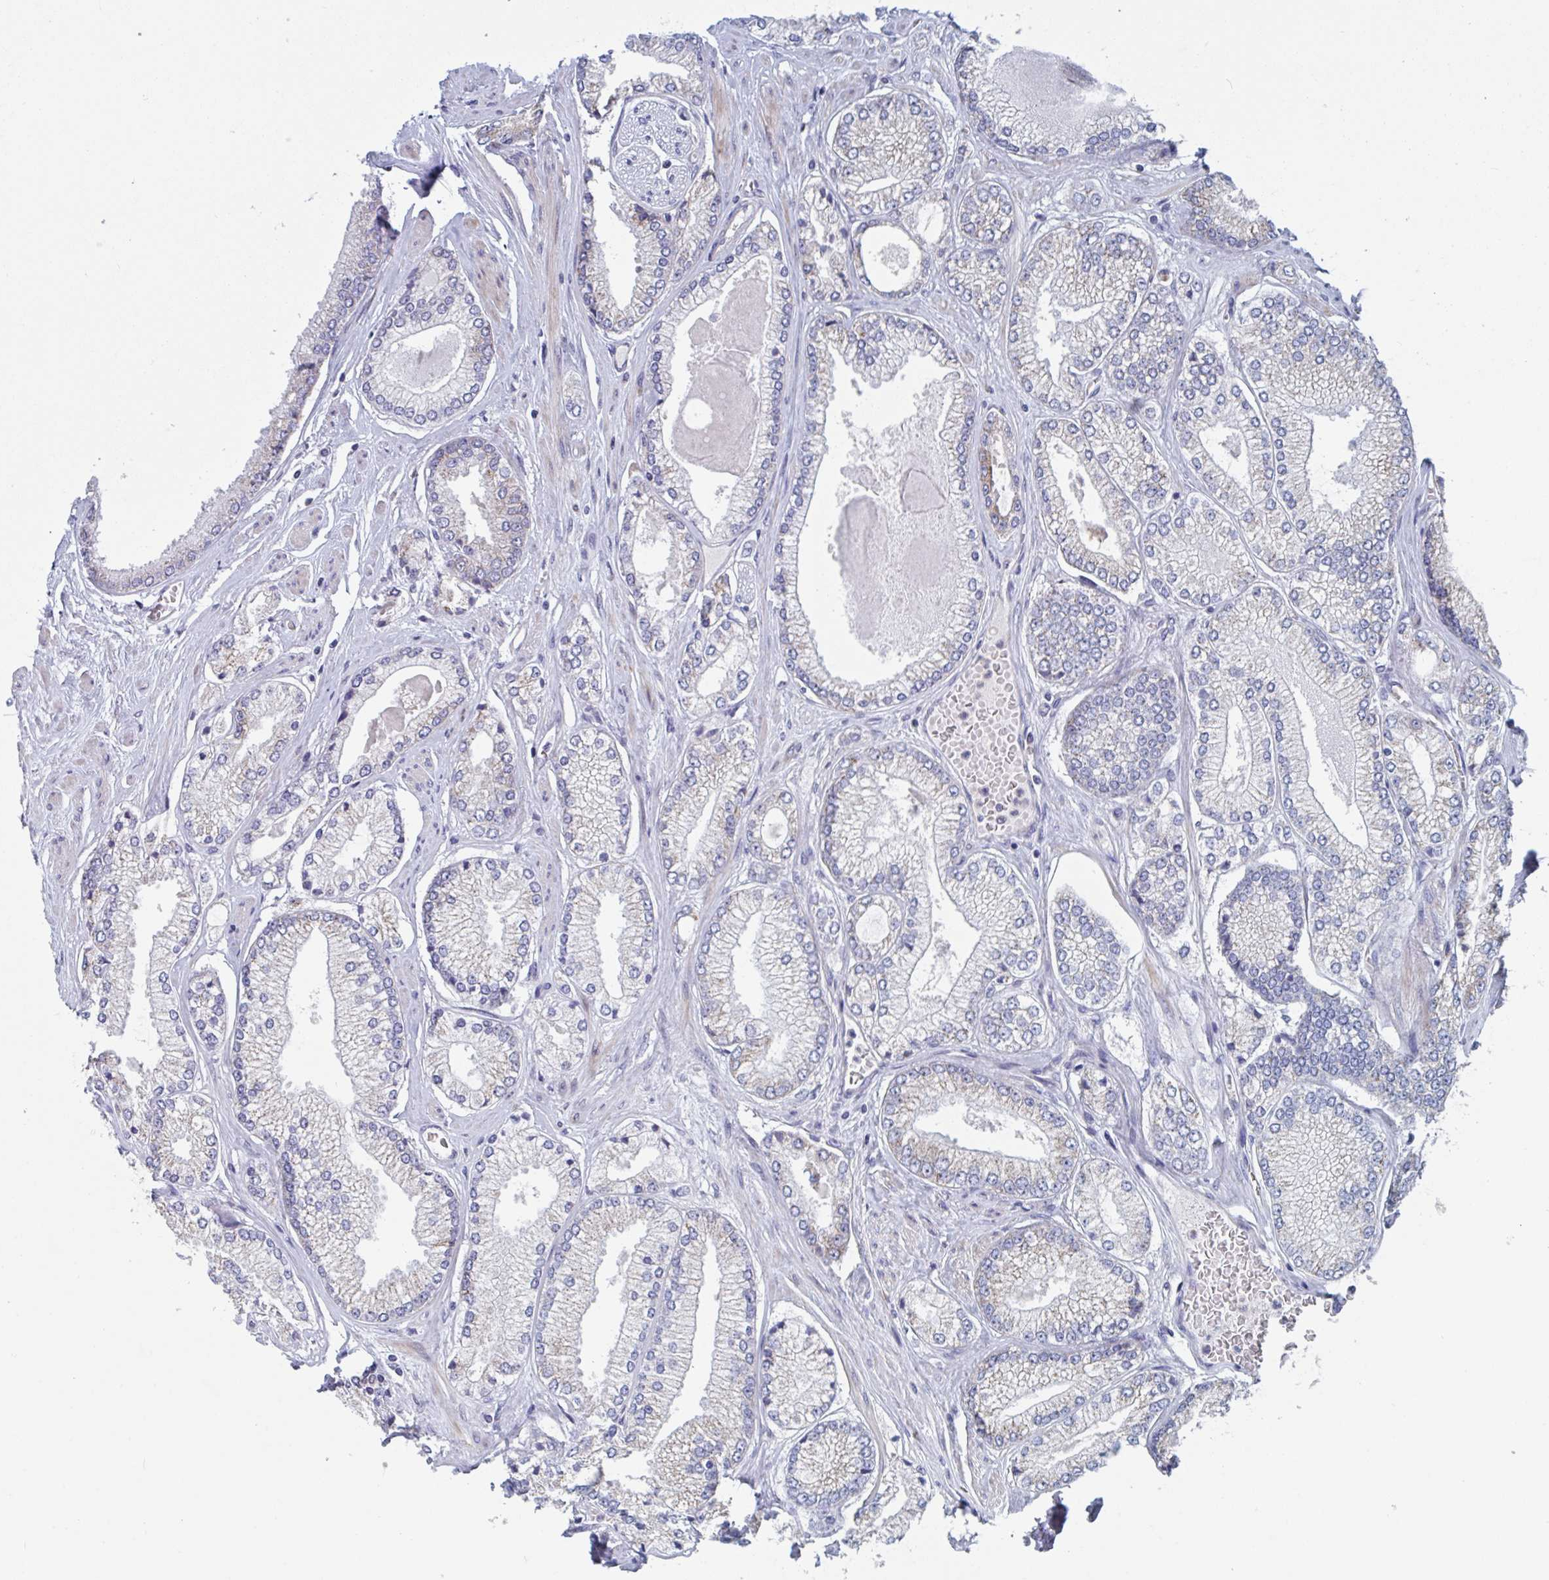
{"staining": {"intensity": "negative", "quantity": "none", "location": "none"}, "tissue": "prostate cancer", "cell_type": "Tumor cells", "image_type": "cancer", "snomed": [{"axis": "morphology", "description": "Adenocarcinoma, Low grade"}, {"axis": "topography", "description": "Prostate"}], "caption": "Immunohistochemistry (IHC) of prostate cancer (adenocarcinoma (low-grade)) exhibits no staining in tumor cells.", "gene": "MRPL53", "patient": {"sex": "male", "age": 67}}